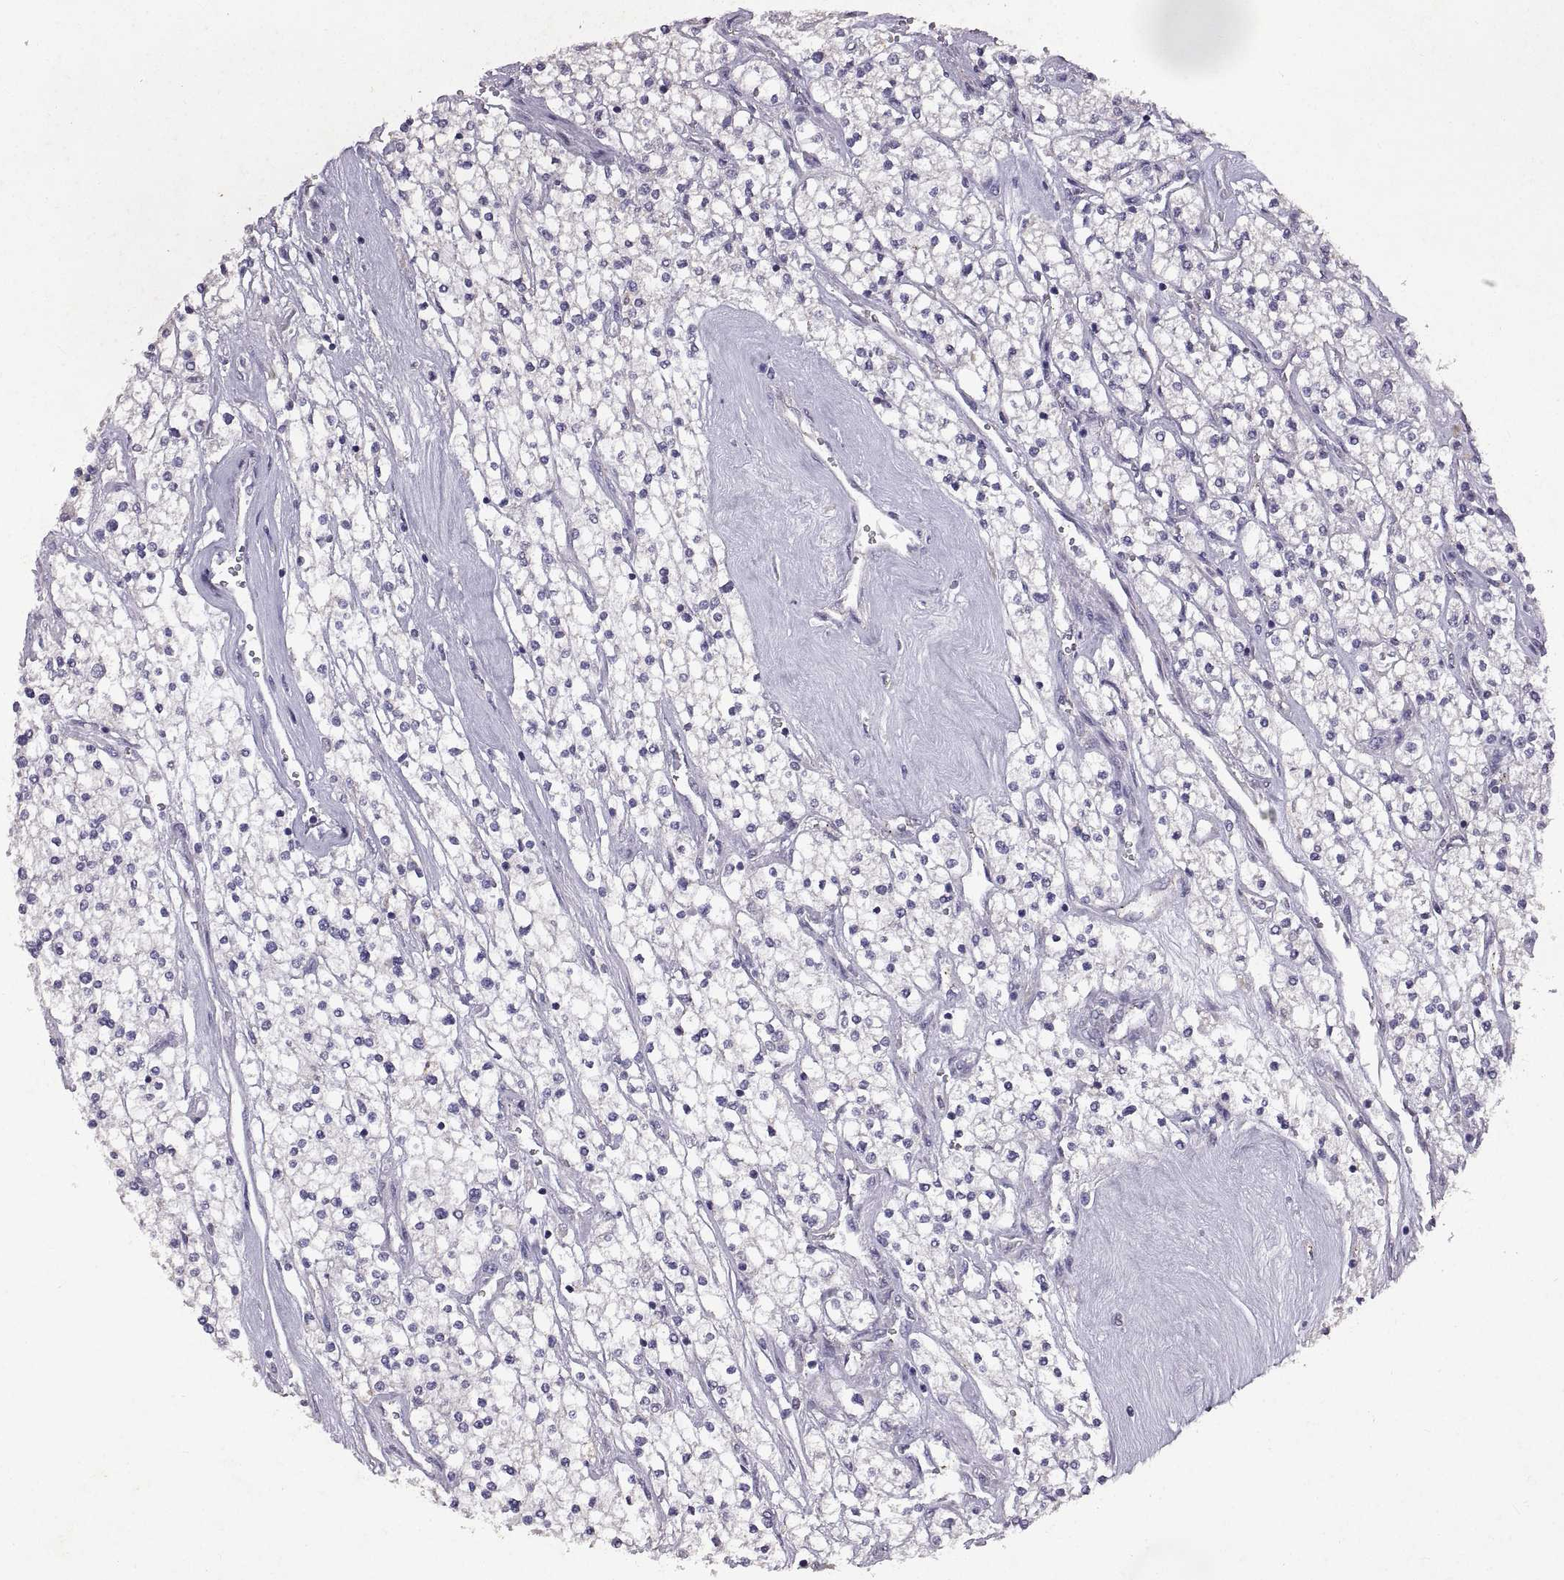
{"staining": {"intensity": "negative", "quantity": "none", "location": "none"}, "tissue": "renal cancer", "cell_type": "Tumor cells", "image_type": "cancer", "snomed": [{"axis": "morphology", "description": "Adenocarcinoma, NOS"}, {"axis": "topography", "description": "Kidney"}], "caption": "The histopathology image displays no significant staining in tumor cells of renal adenocarcinoma.", "gene": "DEFB136", "patient": {"sex": "male", "age": 80}}